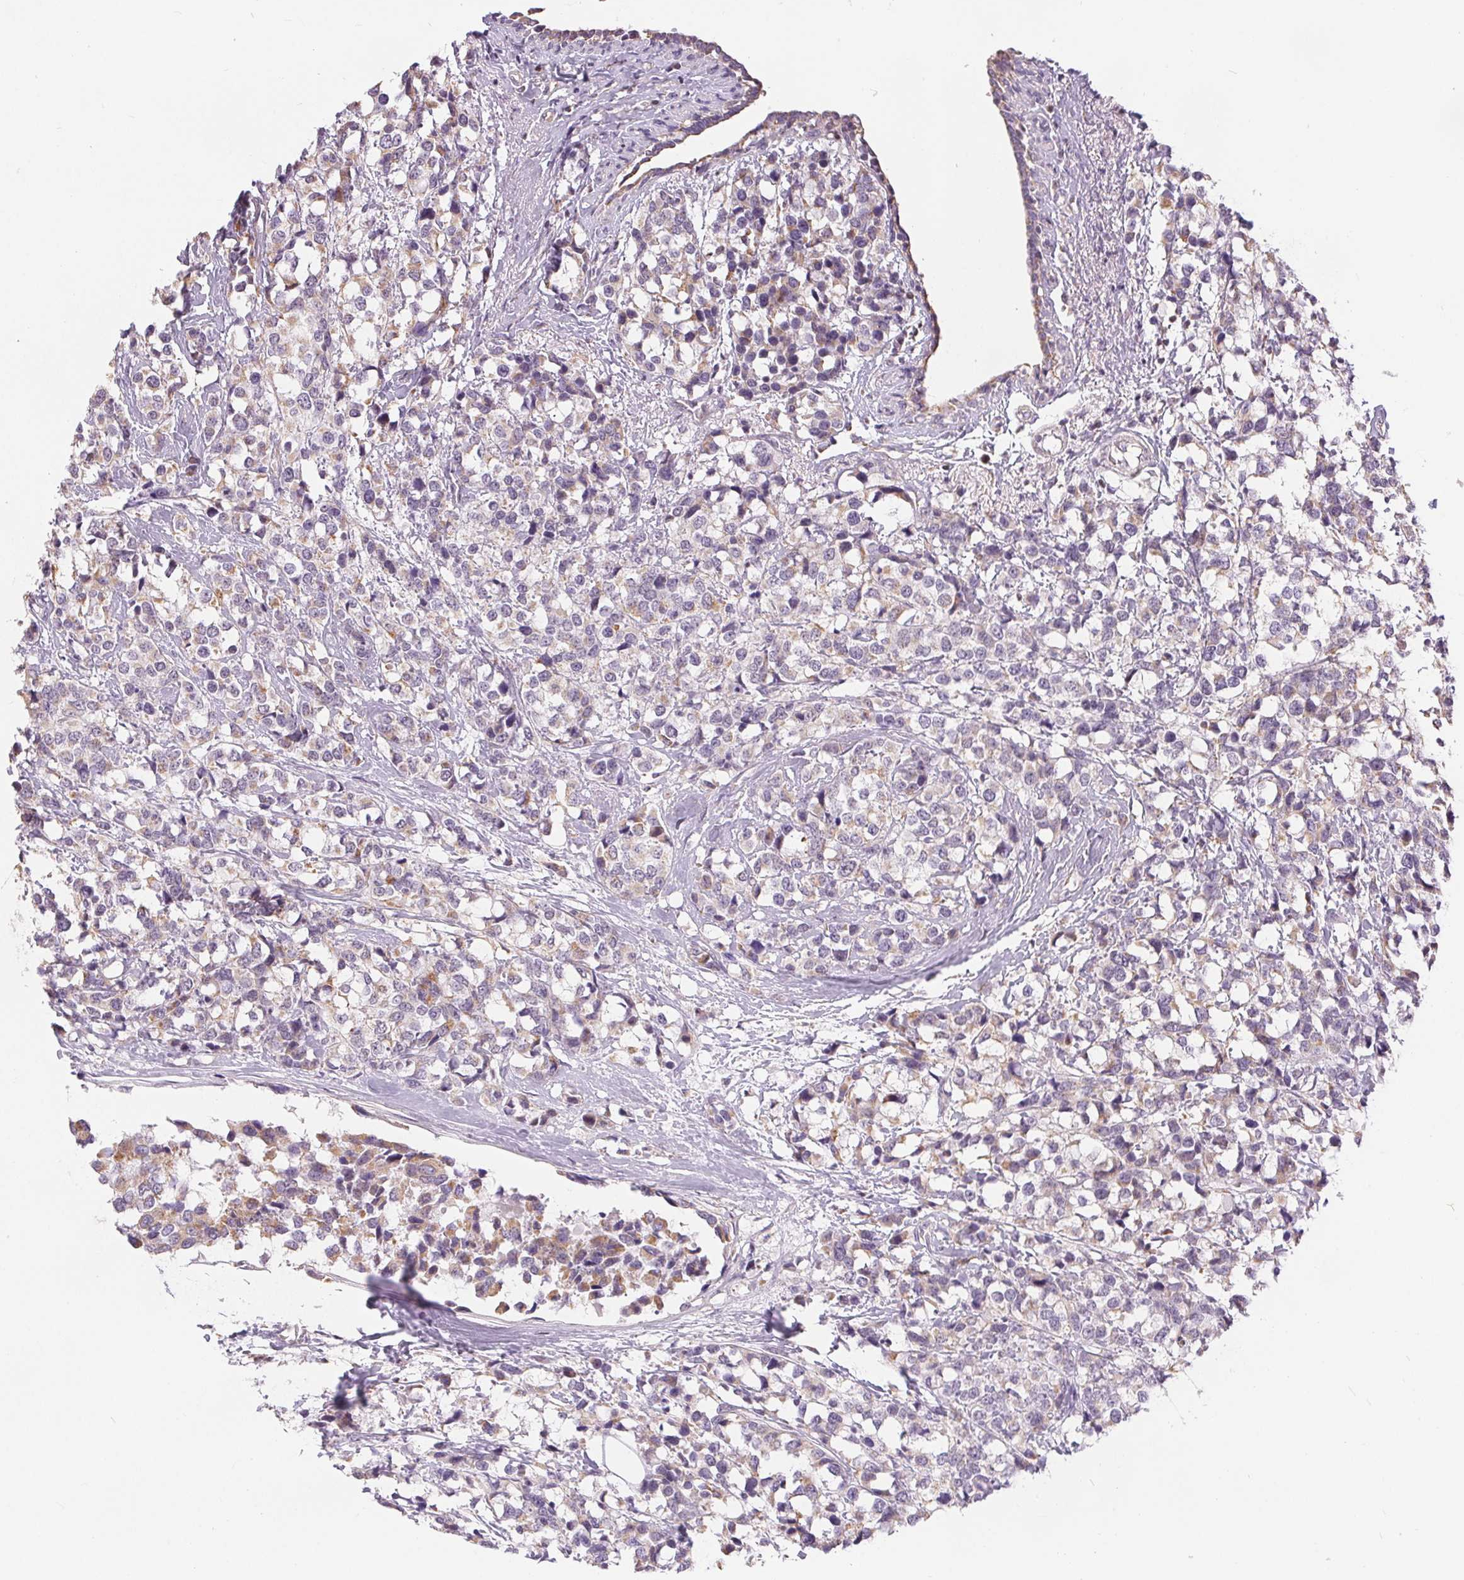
{"staining": {"intensity": "weak", "quantity": "<25%", "location": "cytoplasmic/membranous"}, "tissue": "breast cancer", "cell_type": "Tumor cells", "image_type": "cancer", "snomed": [{"axis": "morphology", "description": "Lobular carcinoma"}, {"axis": "topography", "description": "Breast"}], "caption": "This is an immunohistochemistry (IHC) histopathology image of breast cancer. There is no expression in tumor cells.", "gene": "POU2F2", "patient": {"sex": "female", "age": 59}}